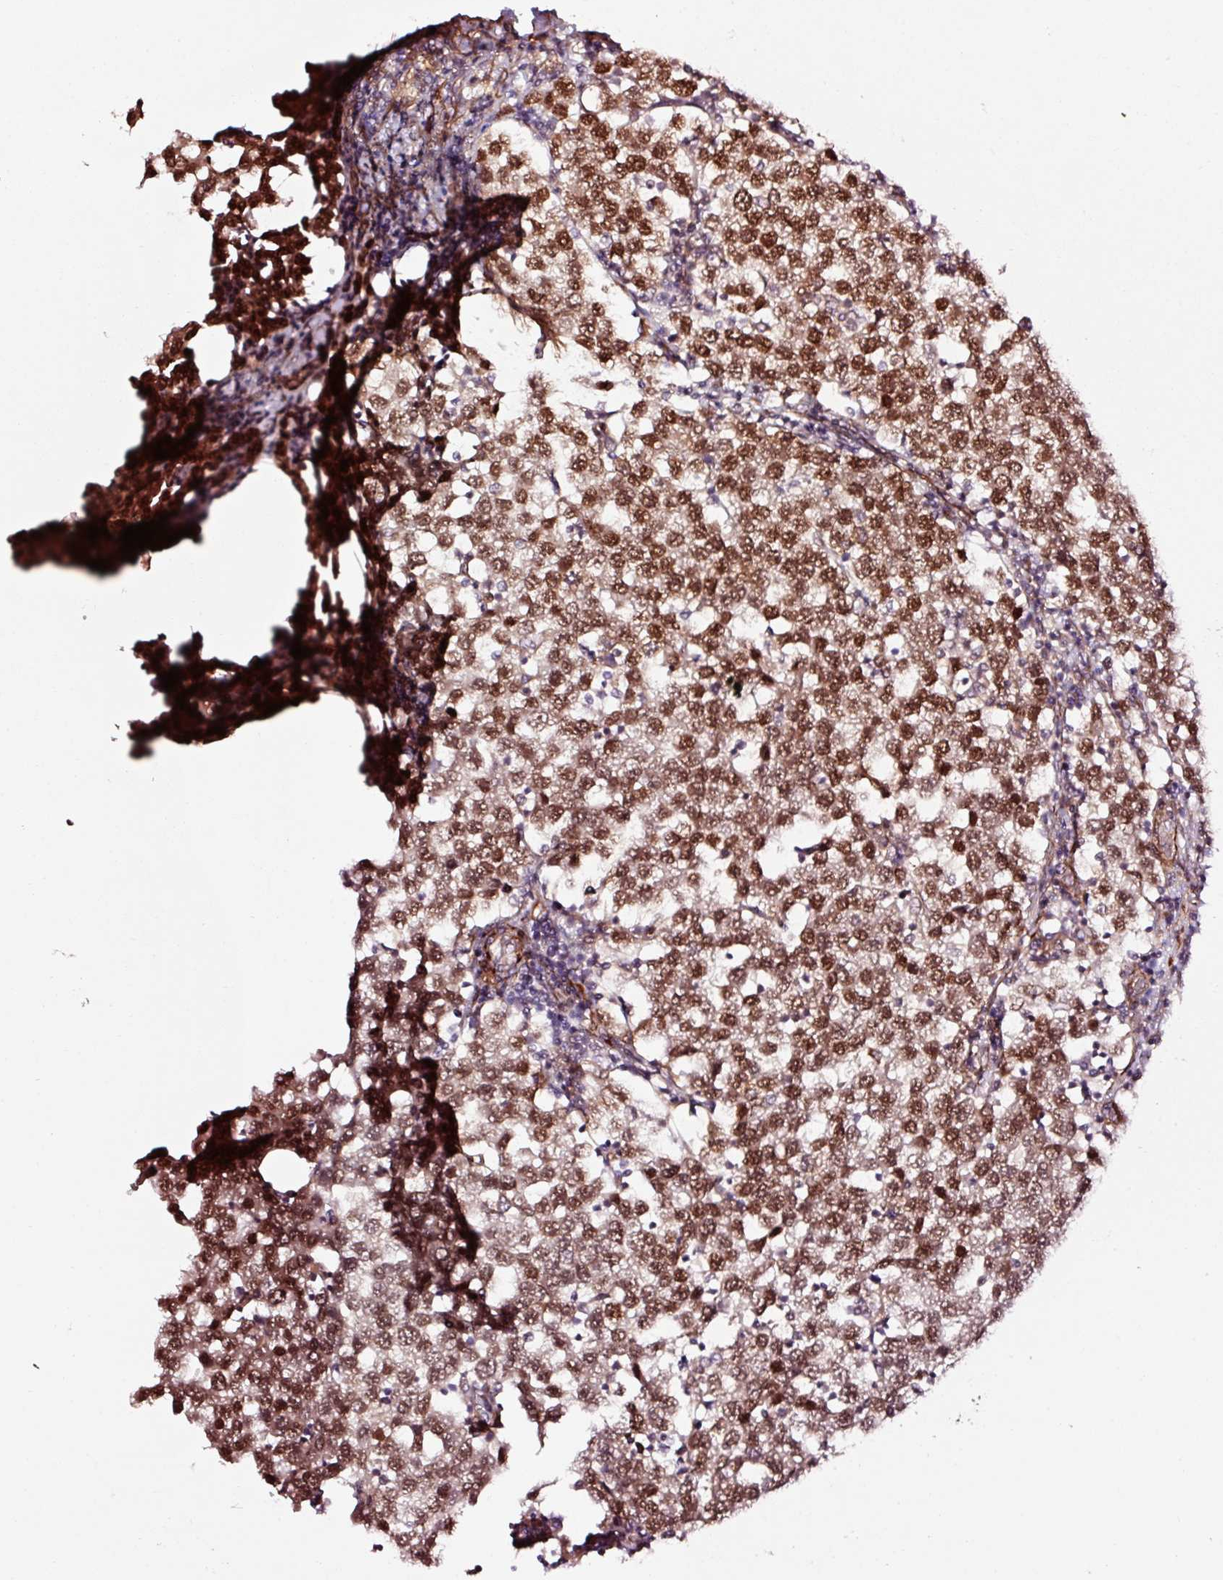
{"staining": {"intensity": "strong", "quantity": ">75%", "location": "nuclear"}, "tissue": "testis cancer", "cell_type": "Tumor cells", "image_type": "cancer", "snomed": [{"axis": "morphology", "description": "Seminoma, NOS"}, {"axis": "topography", "description": "Testis"}], "caption": "Seminoma (testis) tissue demonstrates strong nuclear expression in approximately >75% of tumor cells, visualized by immunohistochemistry. Using DAB (brown) and hematoxylin (blue) stains, captured at high magnification using brightfield microscopy.", "gene": "TPM1", "patient": {"sex": "male", "age": 34}}